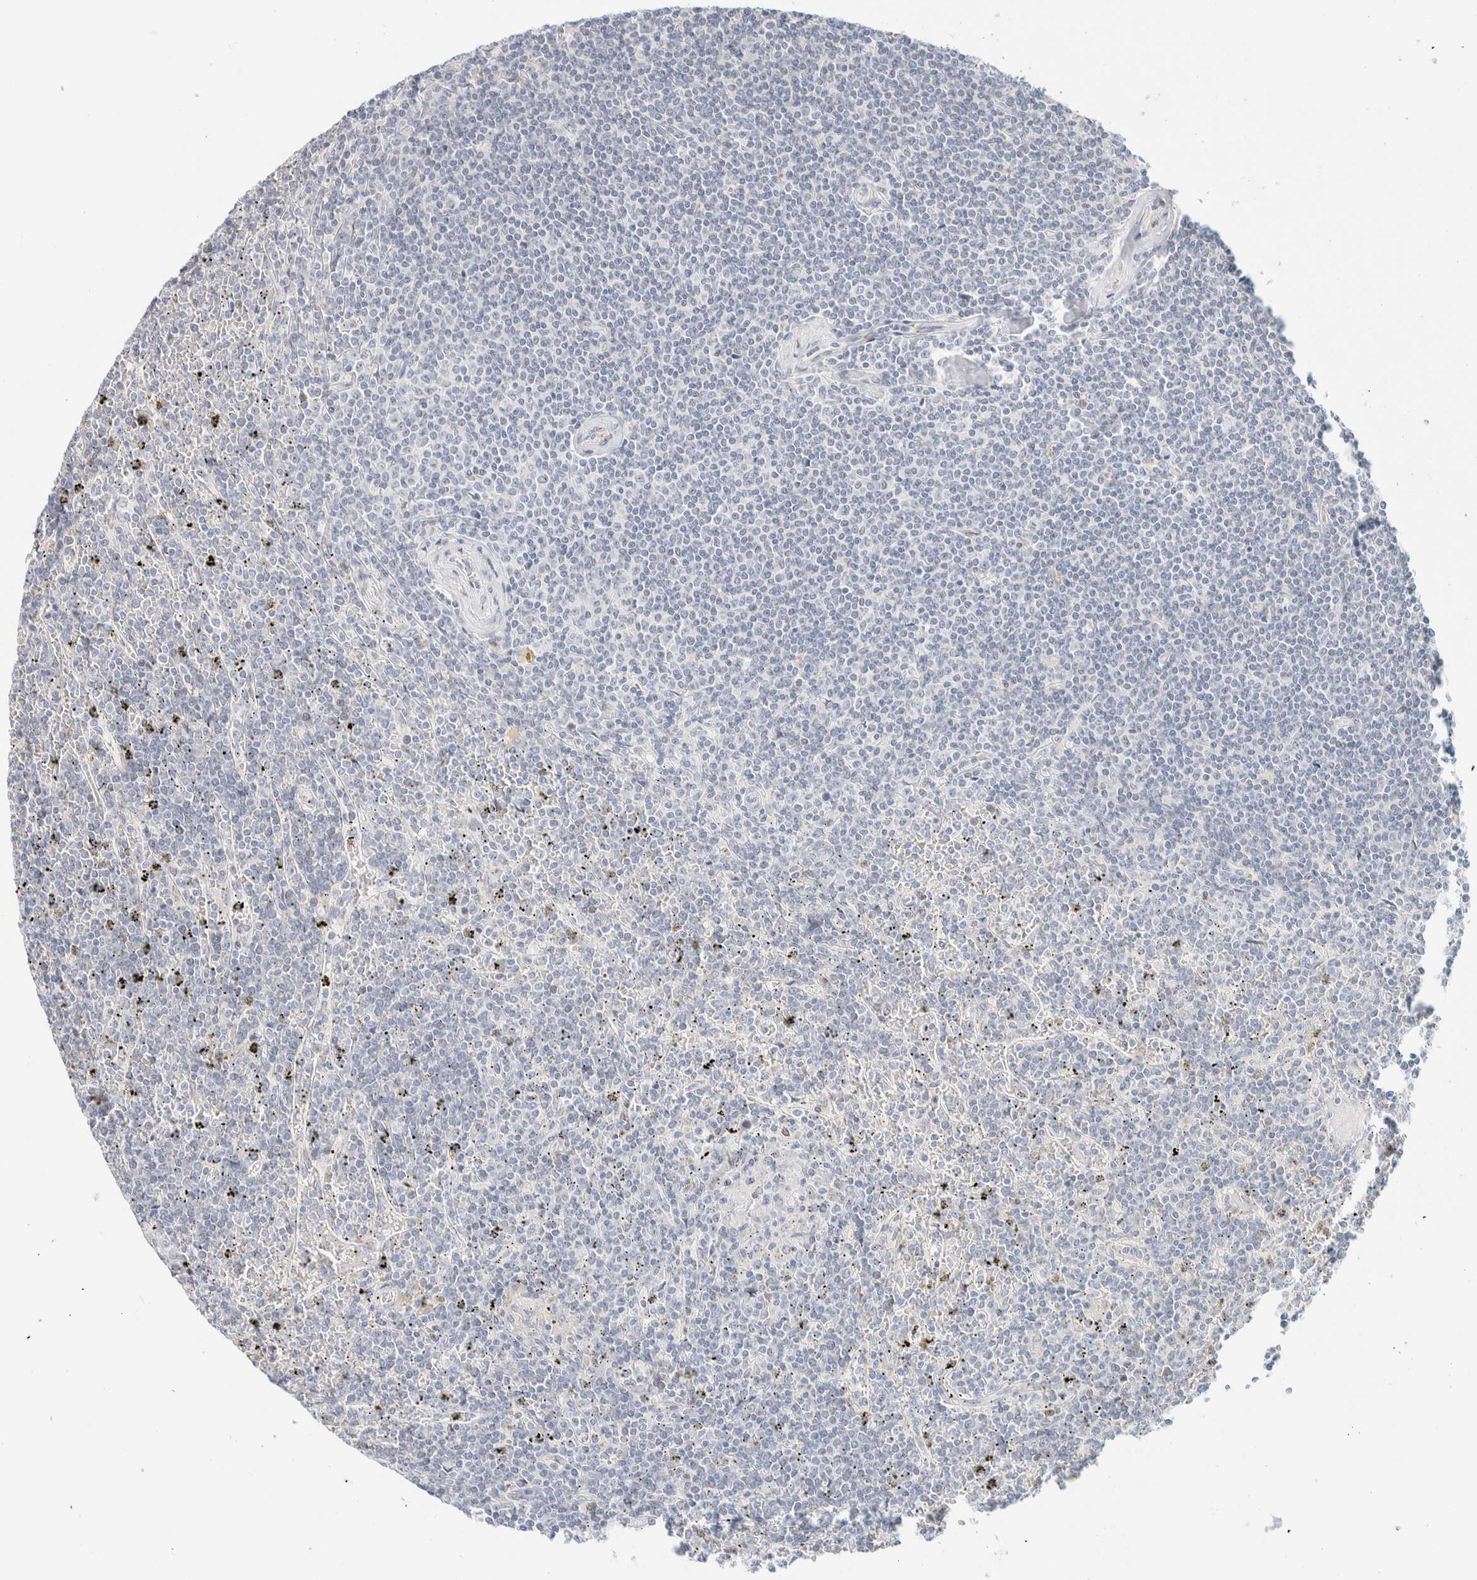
{"staining": {"intensity": "negative", "quantity": "none", "location": "none"}, "tissue": "lymphoma", "cell_type": "Tumor cells", "image_type": "cancer", "snomed": [{"axis": "morphology", "description": "Malignant lymphoma, non-Hodgkin's type, Low grade"}, {"axis": "topography", "description": "Spleen"}], "caption": "DAB immunohistochemical staining of lymphoma demonstrates no significant staining in tumor cells.", "gene": "SPNS3", "patient": {"sex": "female", "age": 19}}